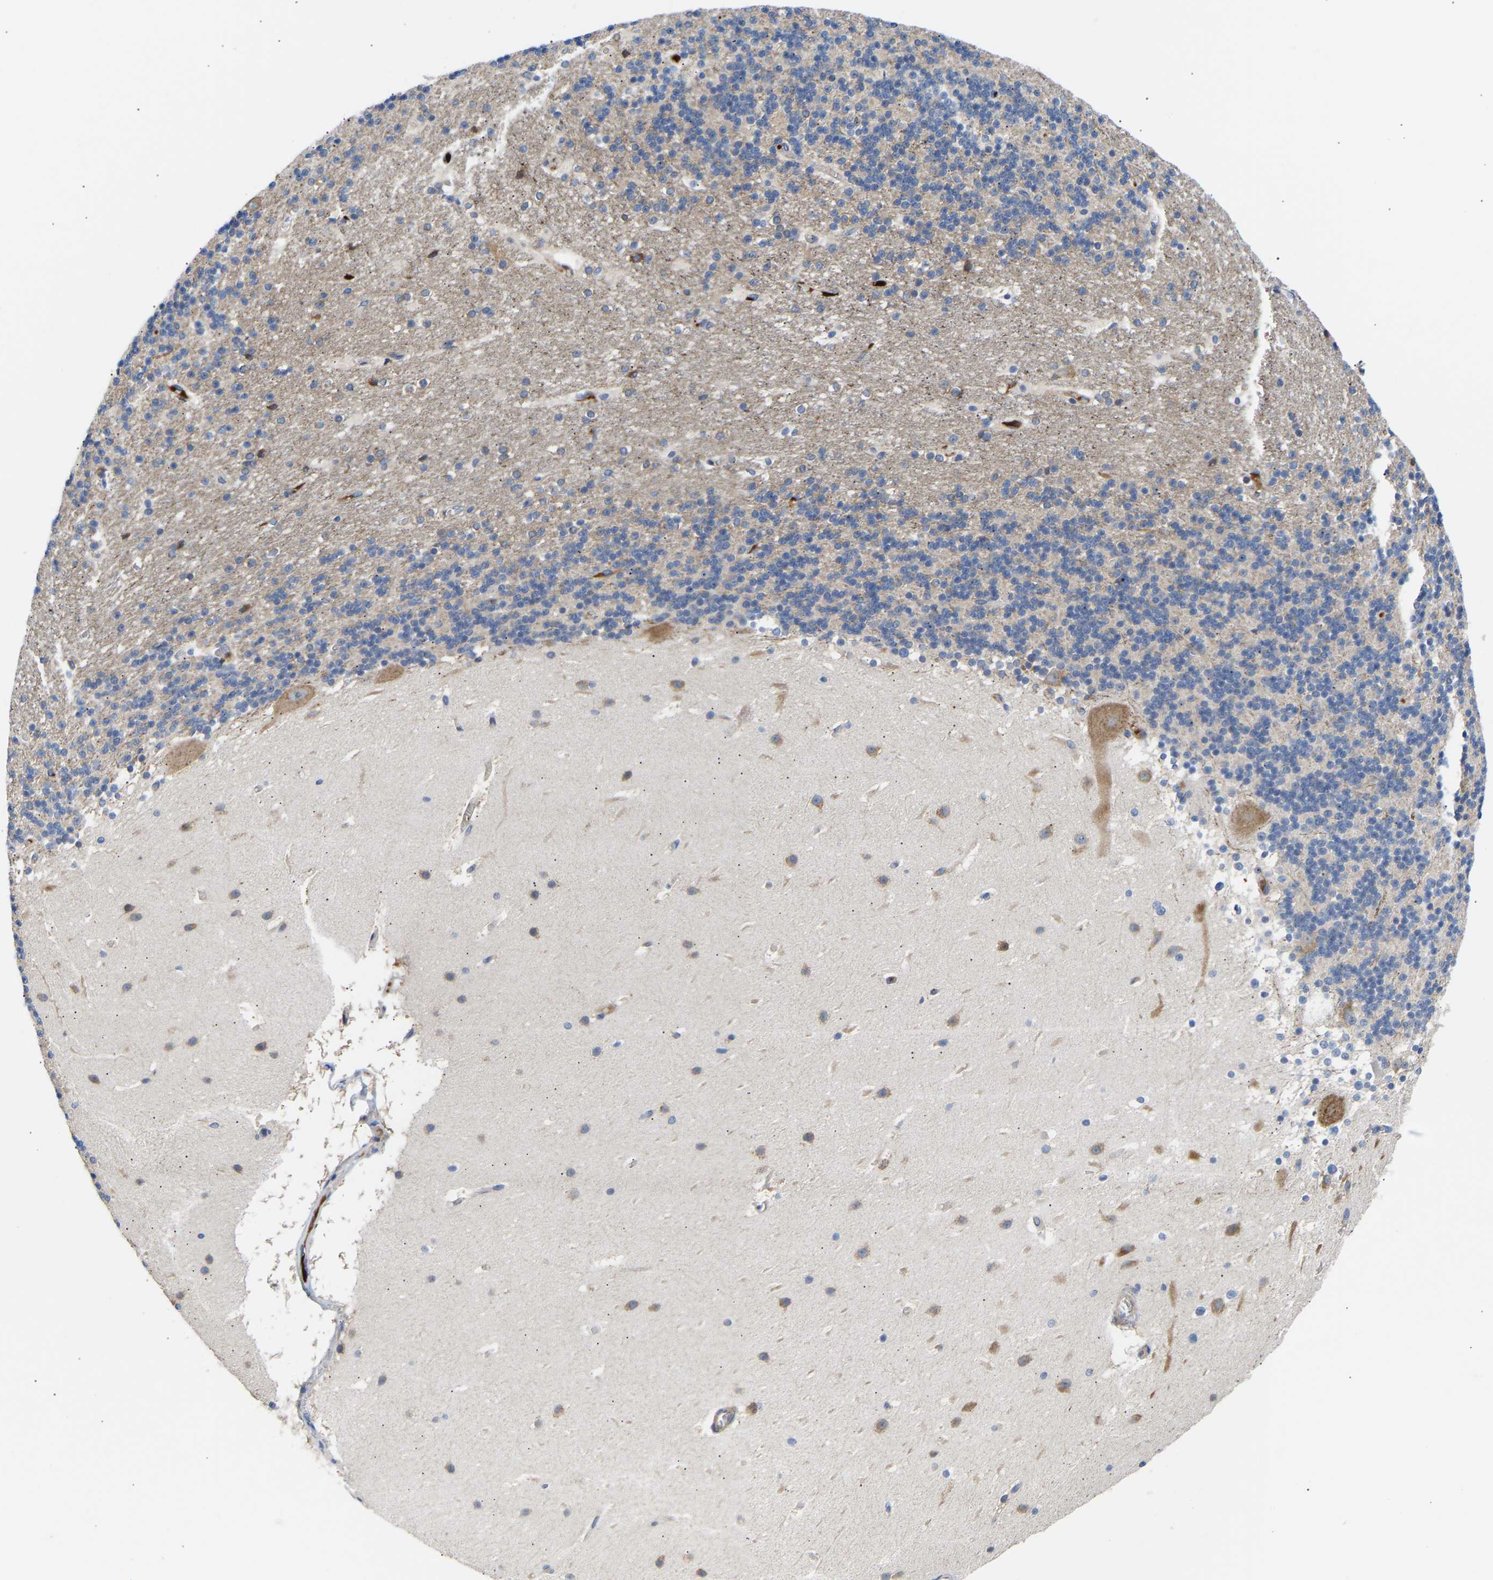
{"staining": {"intensity": "negative", "quantity": "none", "location": "none"}, "tissue": "cerebellum", "cell_type": "Cells in granular layer", "image_type": "normal", "snomed": [{"axis": "morphology", "description": "Normal tissue, NOS"}, {"axis": "topography", "description": "Cerebellum"}], "caption": "Immunohistochemistry of benign cerebellum demonstrates no staining in cells in granular layer. (DAB immunohistochemistry (IHC) visualized using brightfield microscopy, high magnification).", "gene": "AIMP2", "patient": {"sex": "male", "age": 45}}